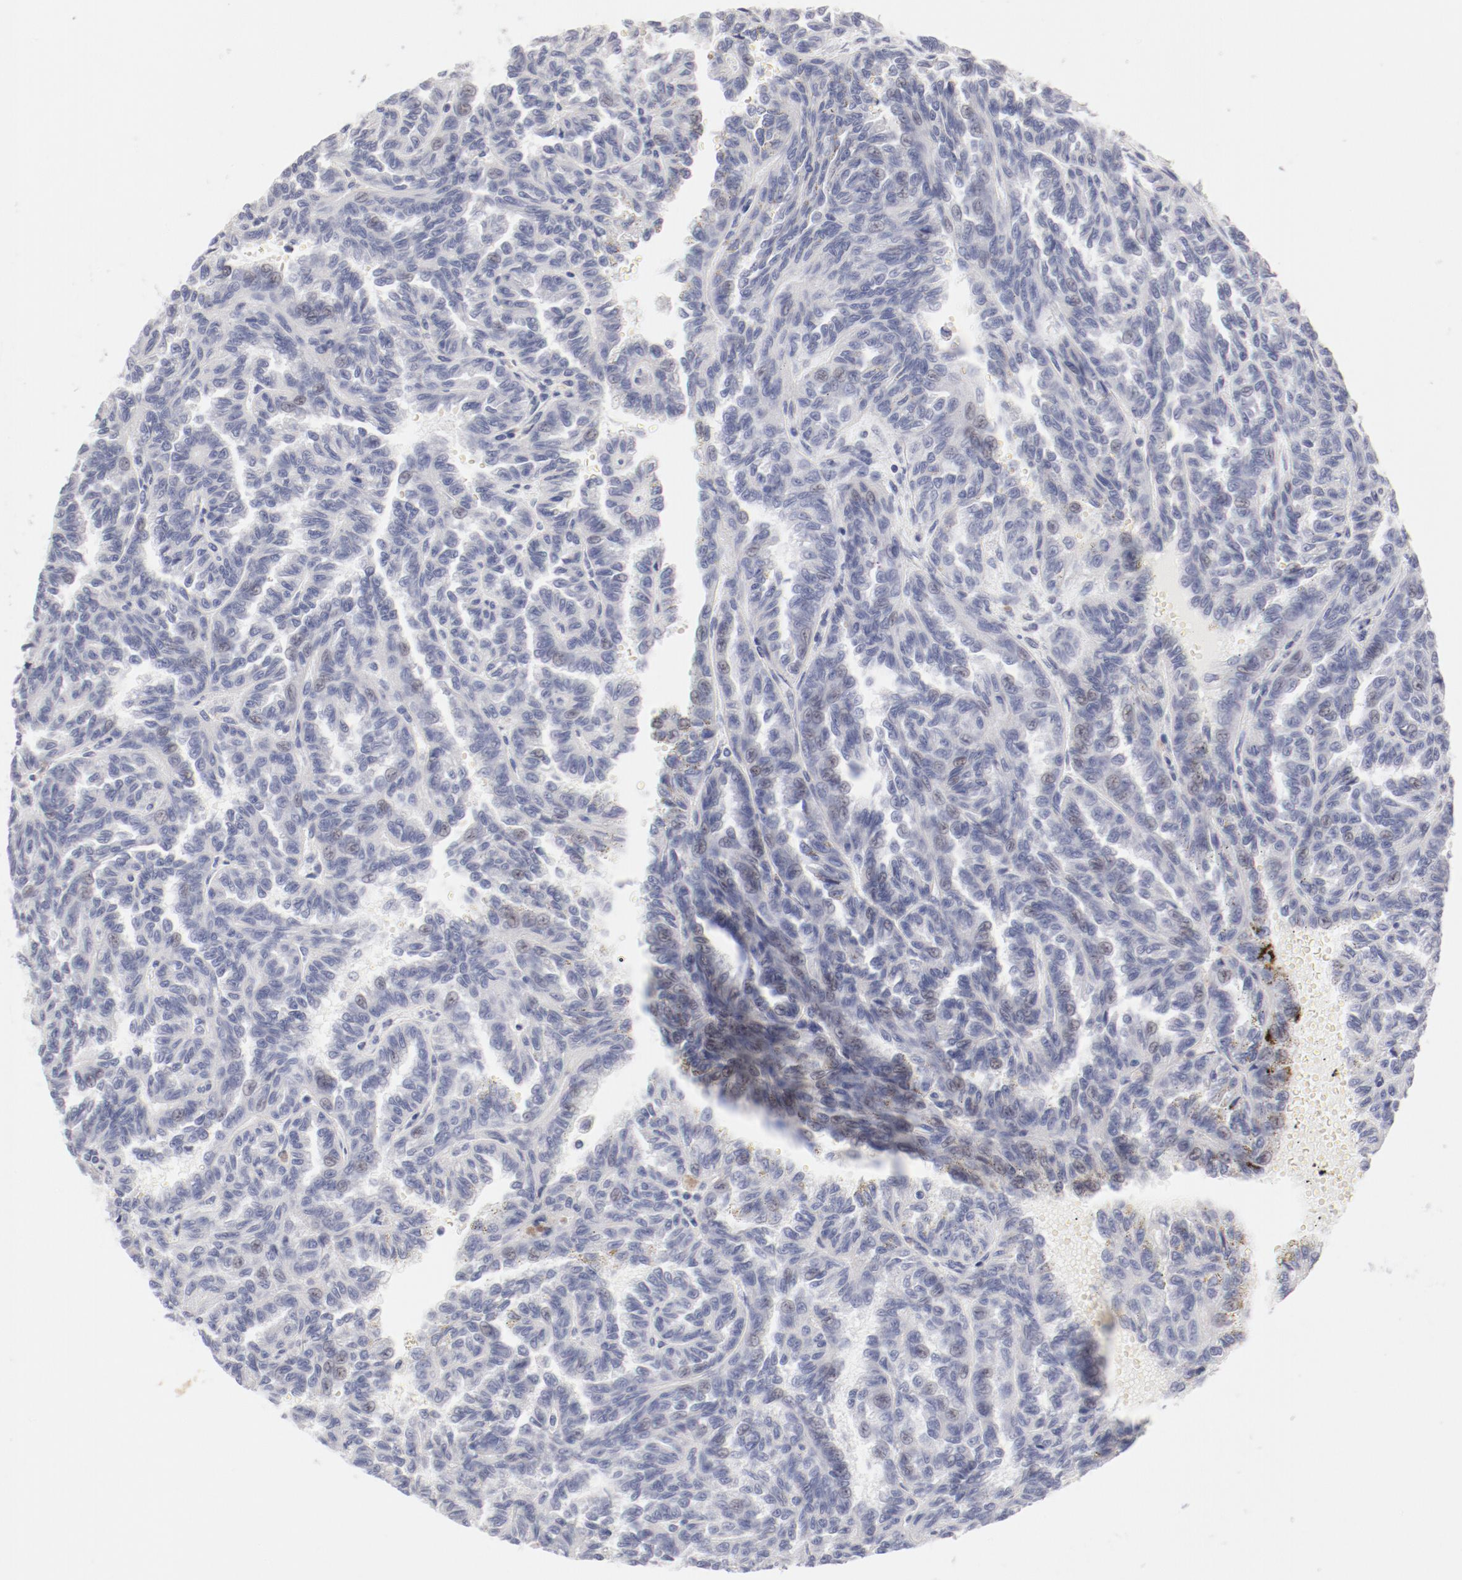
{"staining": {"intensity": "weak", "quantity": "<25%", "location": "nuclear"}, "tissue": "renal cancer", "cell_type": "Tumor cells", "image_type": "cancer", "snomed": [{"axis": "morphology", "description": "Inflammation, NOS"}, {"axis": "morphology", "description": "Adenocarcinoma, NOS"}, {"axis": "topography", "description": "Kidney"}], "caption": "IHC of renal cancer (adenocarcinoma) displays no expression in tumor cells.", "gene": "LAX1", "patient": {"sex": "male", "age": 68}}